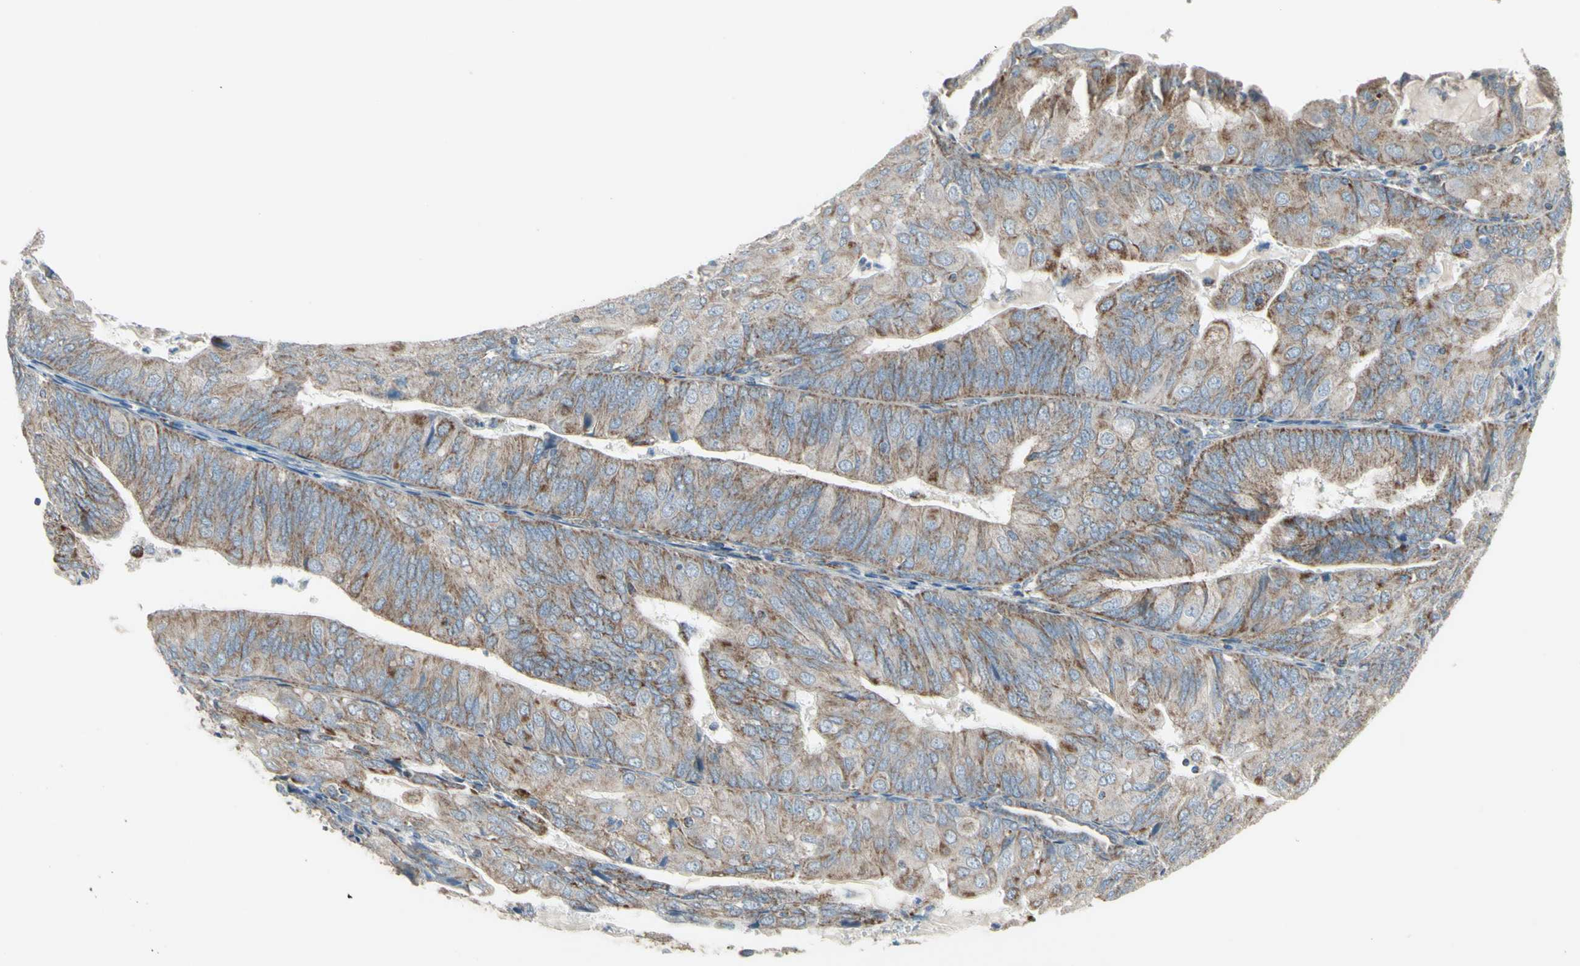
{"staining": {"intensity": "weak", "quantity": ">75%", "location": "cytoplasmic/membranous"}, "tissue": "endometrial cancer", "cell_type": "Tumor cells", "image_type": "cancer", "snomed": [{"axis": "morphology", "description": "Adenocarcinoma, NOS"}, {"axis": "topography", "description": "Endometrium"}], "caption": "Immunohistochemistry (IHC) (DAB) staining of endometrial cancer (adenocarcinoma) demonstrates weak cytoplasmic/membranous protein positivity in approximately >75% of tumor cells. The staining is performed using DAB brown chromogen to label protein expression. The nuclei are counter-stained blue using hematoxylin.", "gene": "FAM171B", "patient": {"sex": "female", "age": 81}}